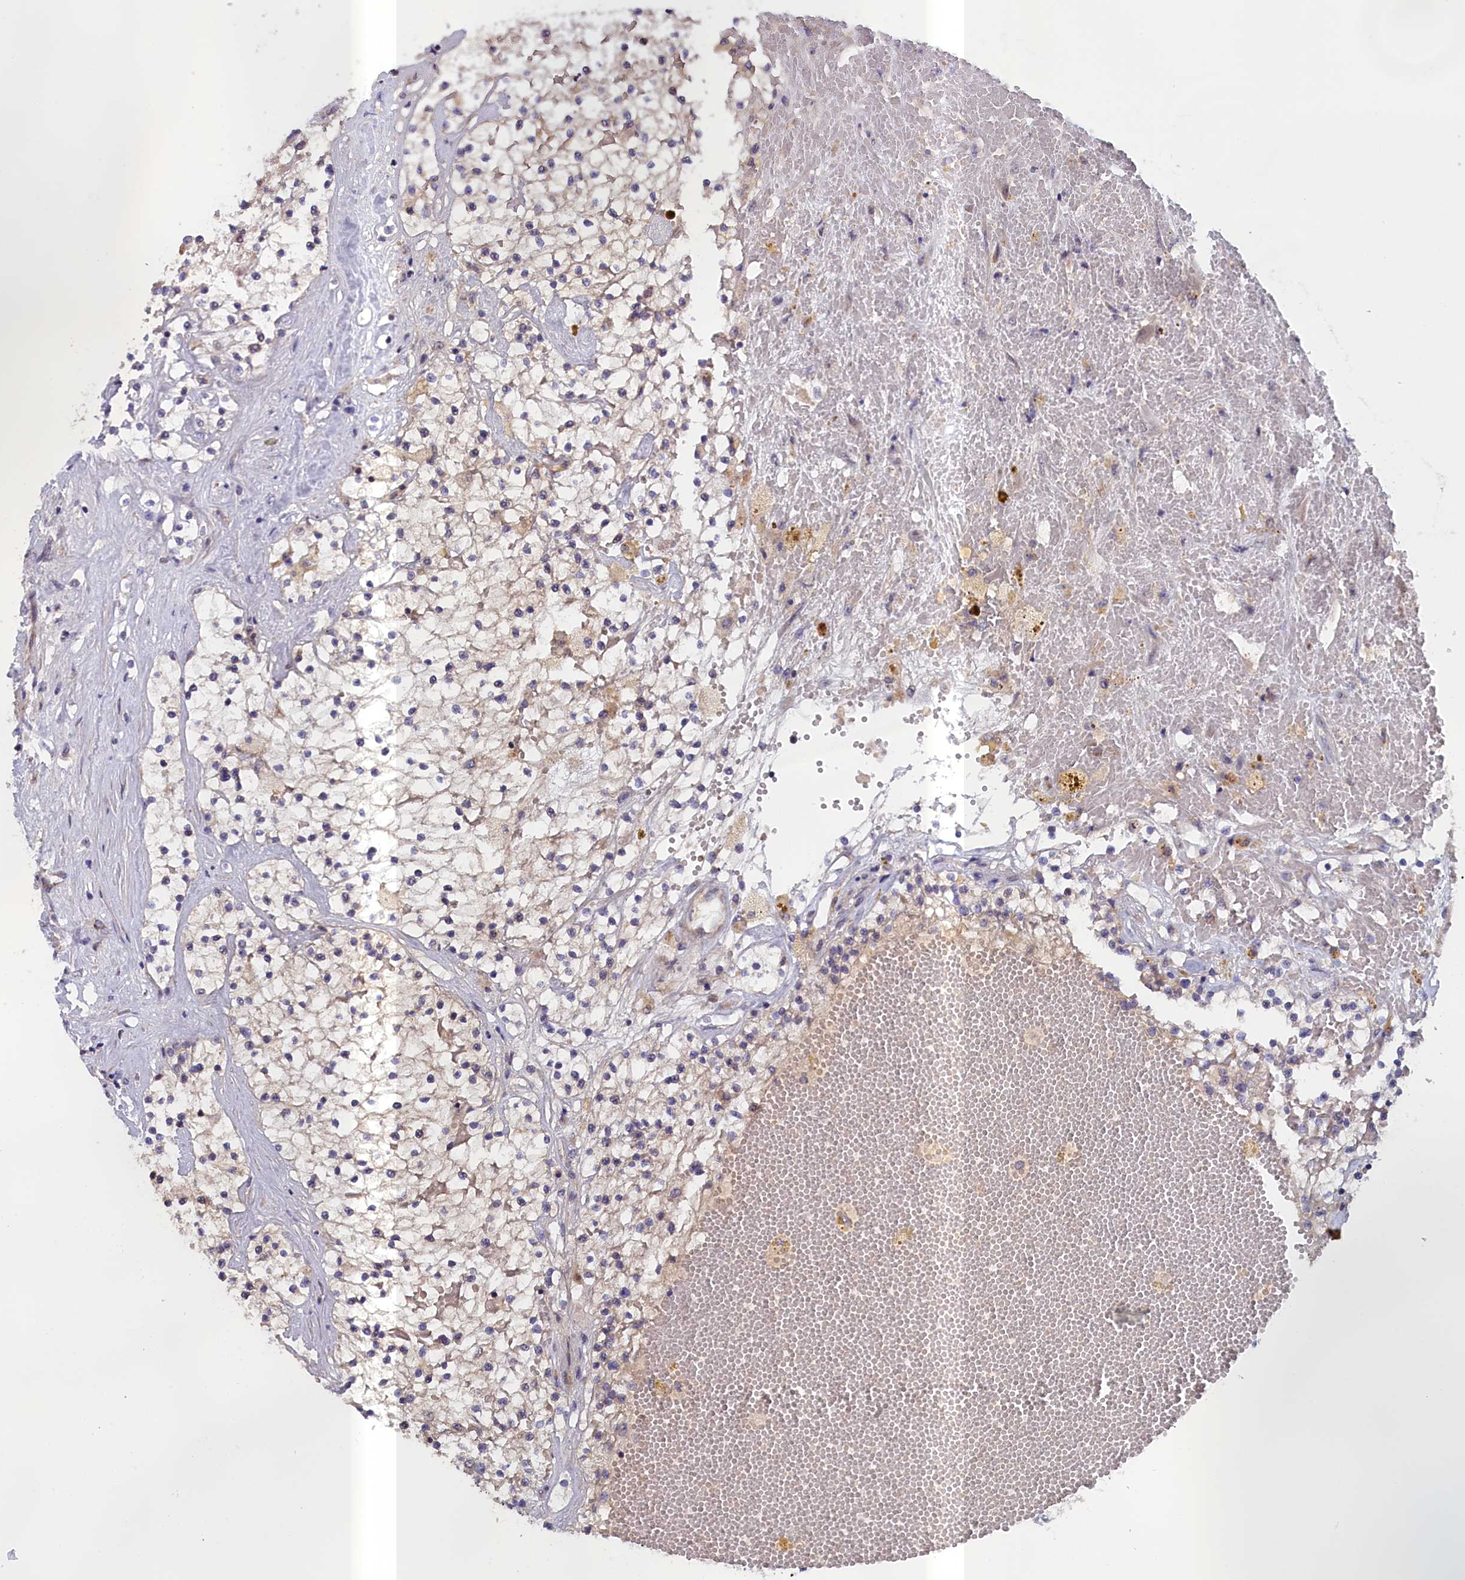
{"staining": {"intensity": "negative", "quantity": "none", "location": "none"}, "tissue": "renal cancer", "cell_type": "Tumor cells", "image_type": "cancer", "snomed": [{"axis": "morphology", "description": "Normal tissue, NOS"}, {"axis": "morphology", "description": "Adenocarcinoma, NOS"}, {"axis": "topography", "description": "Kidney"}], "caption": "The photomicrograph shows no significant expression in tumor cells of renal cancer.", "gene": "IGFALS", "patient": {"sex": "male", "age": 68}}